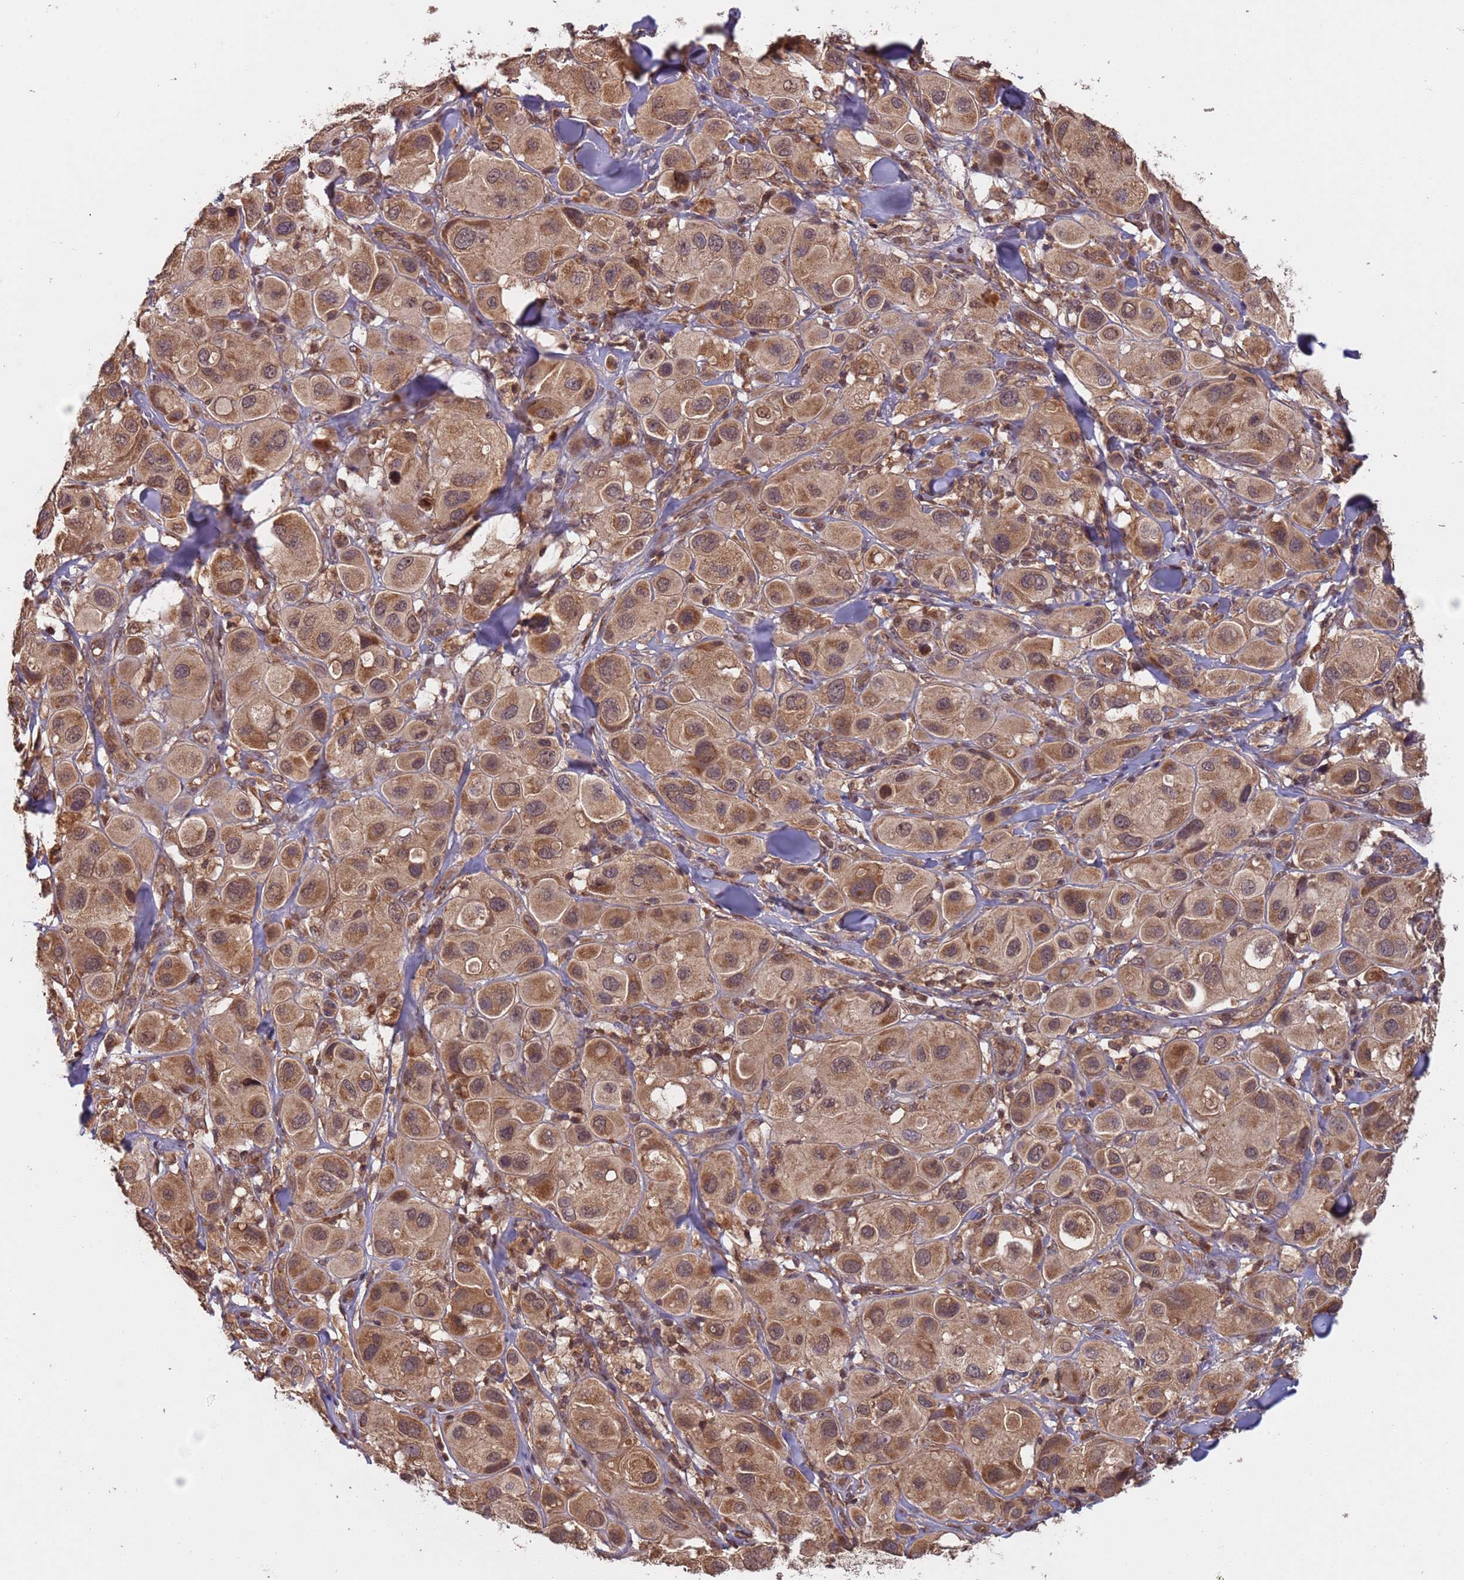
{"staining": {"intensity": "moderate", "quantity": ">75%", "location": "cytoplasmic/membranous,nuclear"}, "tissue": "melanoma", "cell_type": "Tumor cells", "image_type": "cancer", "snomed": [{"axis": "morphology", "description": "Malignant melanoma, Metastatic site"}, {"axis": "topography", "description": "Skin"}], "caption": "Immunohistochemistry of melanoma exhibits medium levels of moderate cytoplasmic/membranous and nuclear expression in approximately >75% of tumor cells. (Brightfield microscopy of DAB IHC at high magnification).", "gene": "ERI1", "patient": {"sex": "male", "age": 41}}